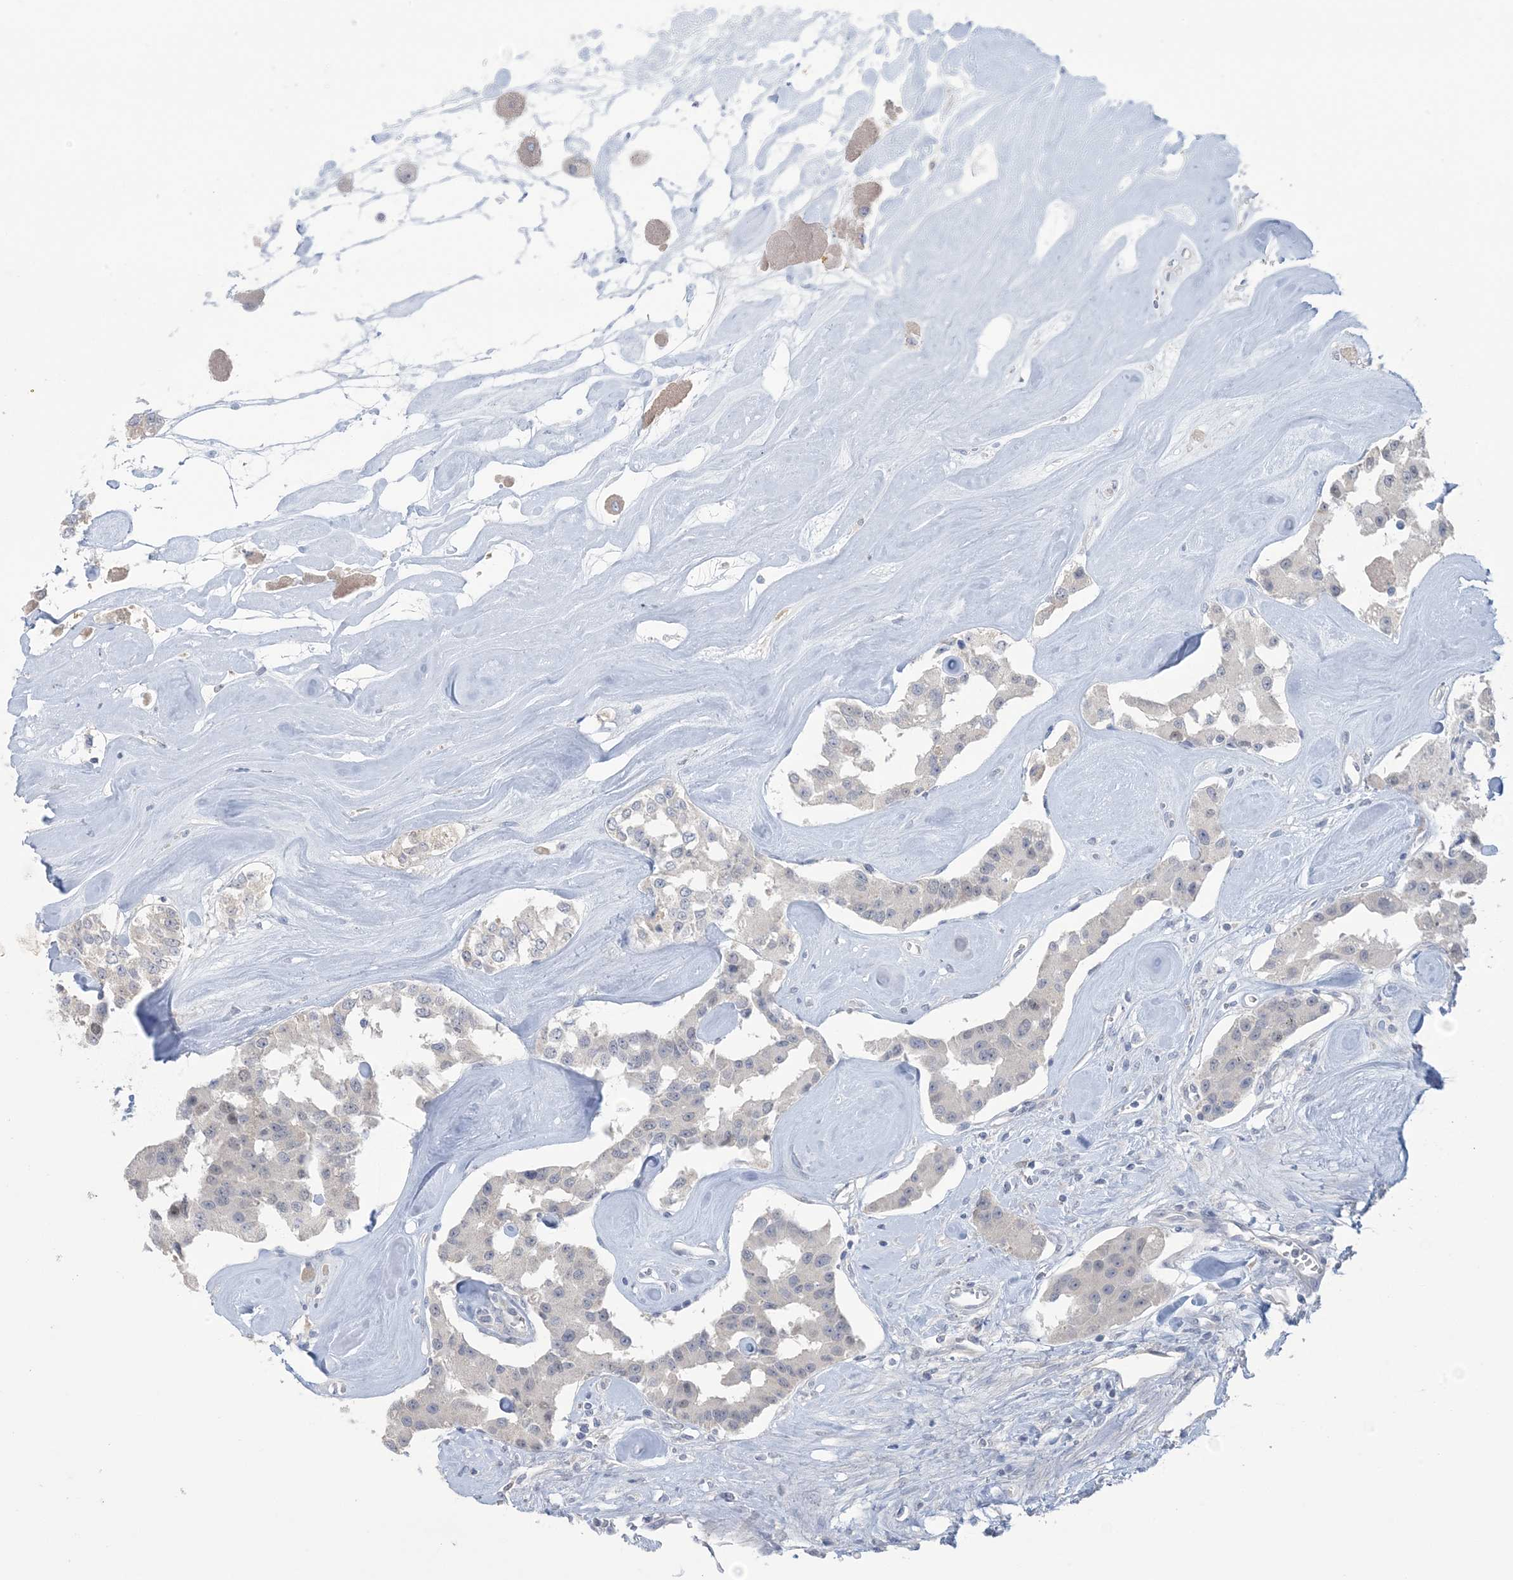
{"staining": {"intensity": "negative", "quantity": "none", "location": "none"}, "tissue": "carcinoid", "cell_type": "Tumor cells", "image_type": "cancer", "snomed": [{"axis": "morphology", "description": "Carcinoid, malignant, NOS"}, {"axis": "topography", "description": "Pancreas"}], "caption": "DAB (3,3'-diaminobenzidine) immunohistochemical staining of human malignant carcinoid displays no significant positivity in tumor cells.", "gene": "HMGCS1", "patient": {"sex": "male", "age": 41}}